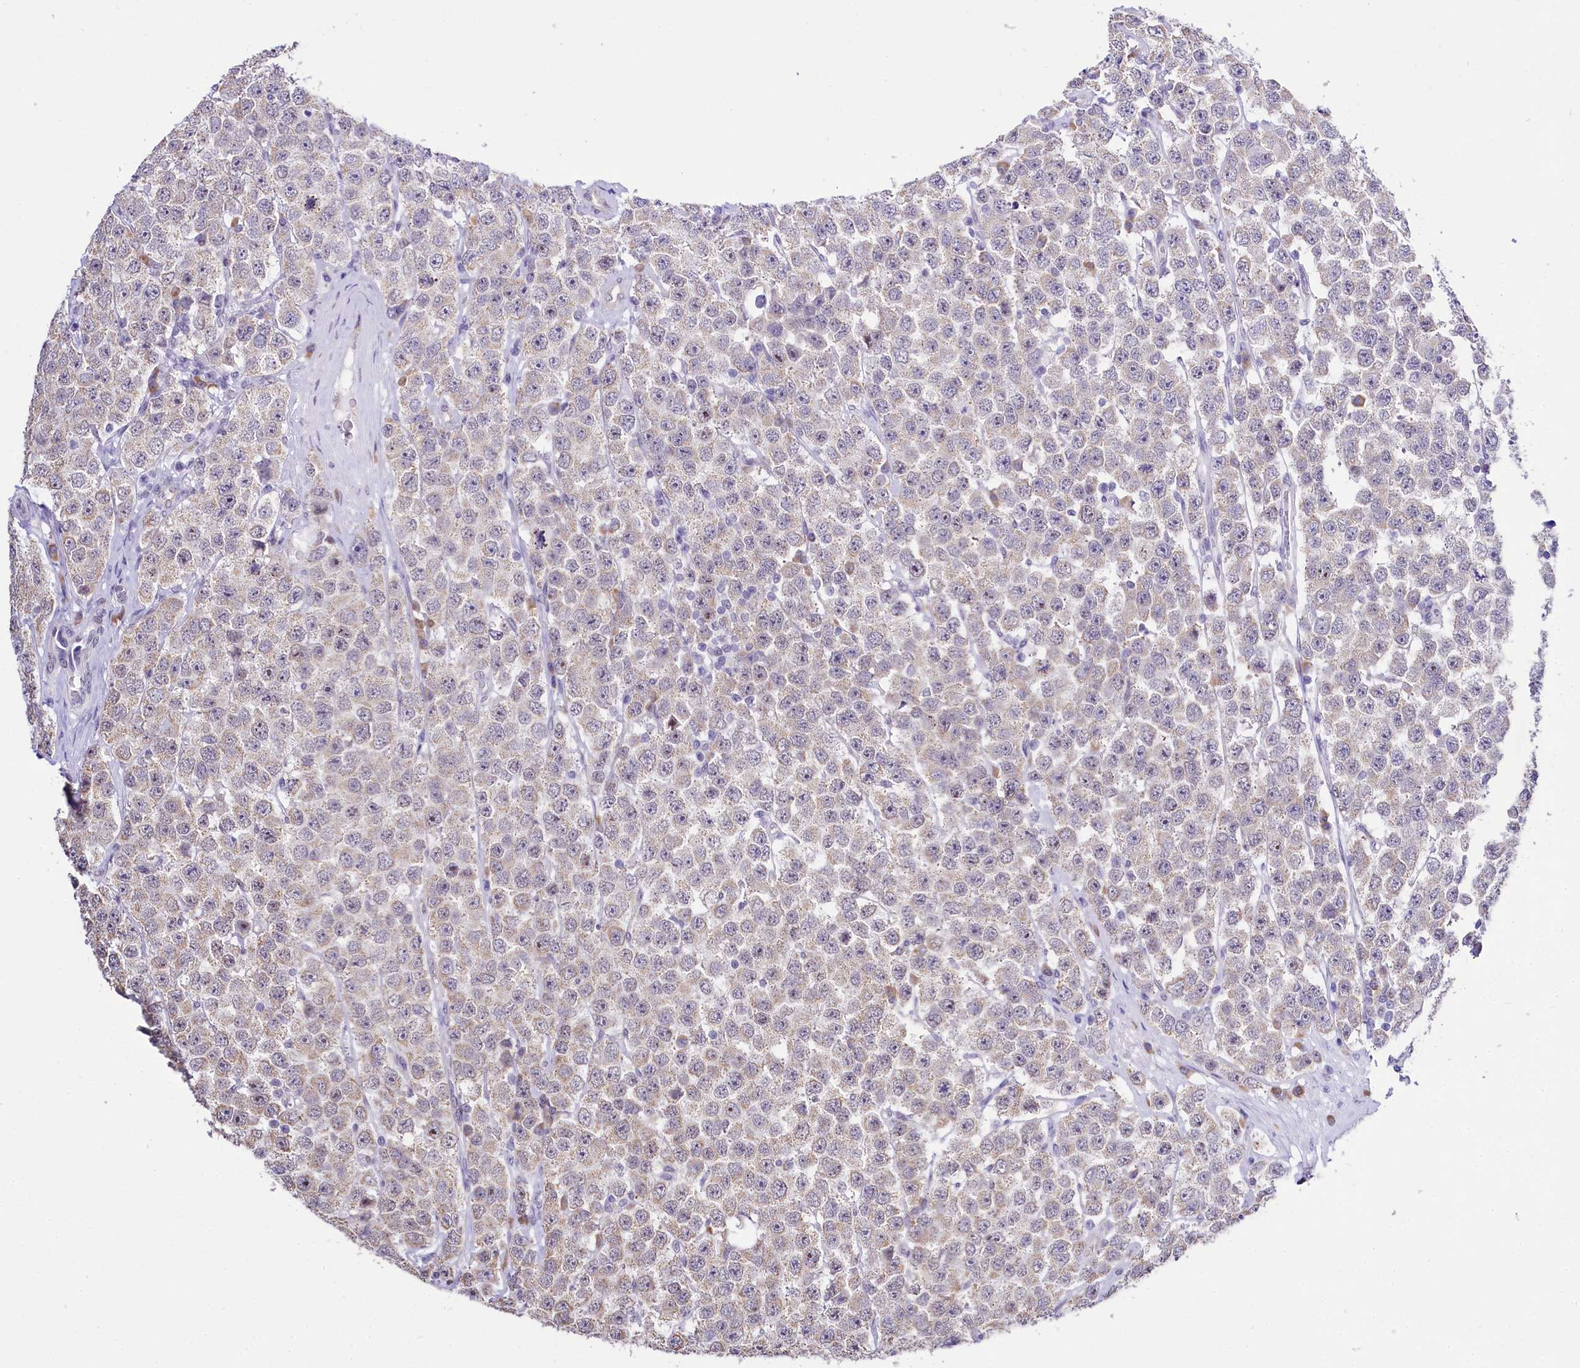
{"staining": {"intensity": "weak", "quantity": "25%-75%", "location": "cytoplasmic/membranous"}, "tissue": "testis cancer", "cell_type": "Tumor cells", "image_type": "cancer", "snomed": [{"axis": "morphology", "description": "Seminoma, NOS"}, {"axis": "topography", "description": "Testis"}], "caption": "IHC (DAB (3,3'-diaminobenzidine)) staining of human testis cancer reveals weak cytoplasmic/membranous protein expression in about 25%-75% of tumor cells.", "gene": "SPATS2", "patient": {"sex": "male", "age": 28}}